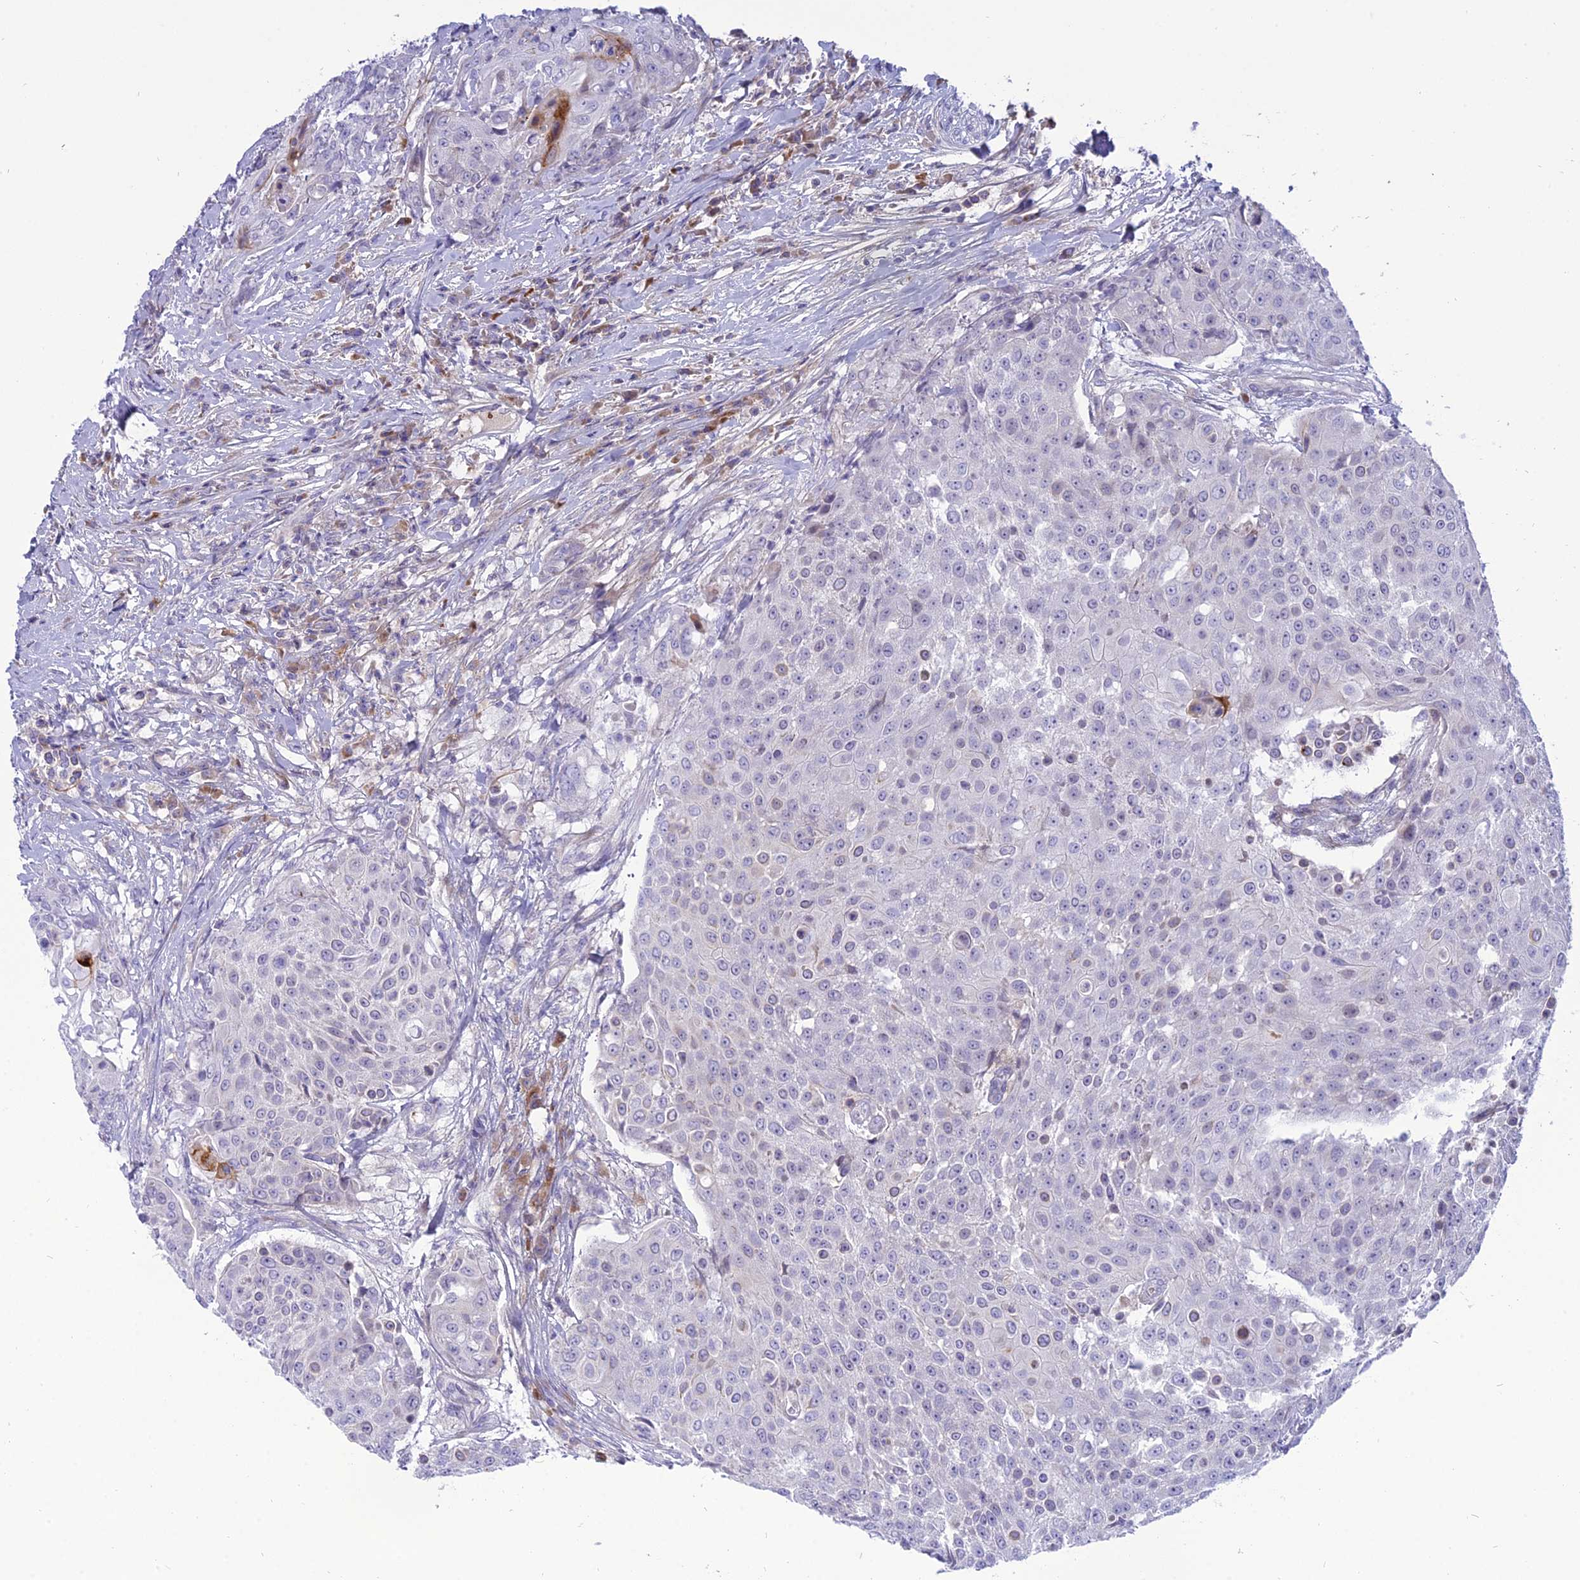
{"staining": {"intensity": "weak", "quantity": "<25%", "location": "nuclear"}, "tissue": "urothelial cancer", "cell_type": "Tumor cells", "image_type": "cancer", "snomed": [{"axis": "morphology", "description": "Urothelial carcinoma, High grade"}, {"axis": "topography", "description": "Urinary bladder"}], "caption": "This is an immunohistochemistry (IHC) image of urothelial cancer. There is no staining in tumor cells.", "gene": "MBD3L1", "patient": {"sex": "female", "age": 63}}